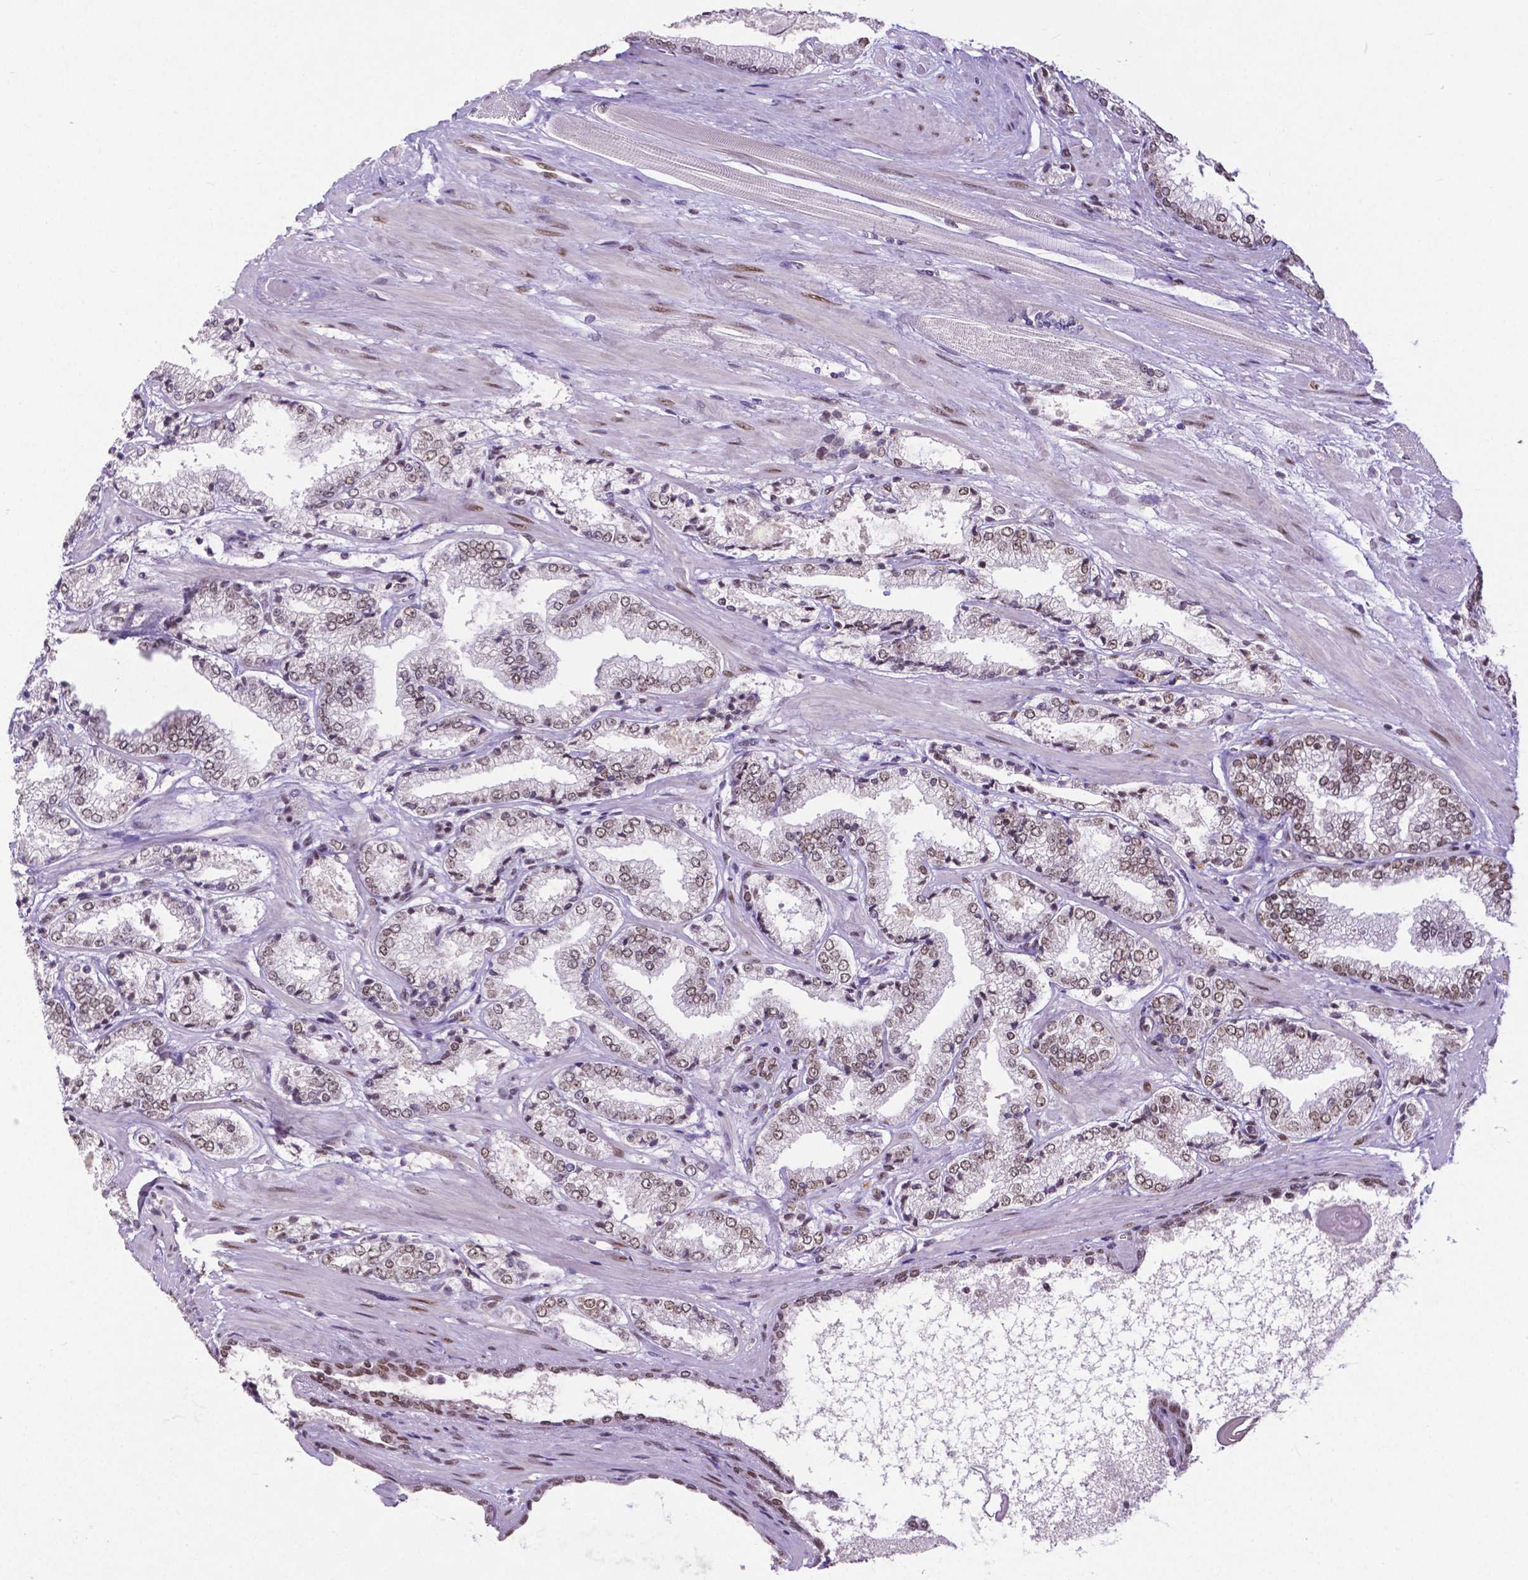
{"staining": {"intensity": "weak", "quantity": "25%-75%", "location": "cytoplasmic/membranous,nuclear"}, "tissue": "prostate cancer", "cell_type": "Tumor cells", "image_type": "cancer", "snomed": [{"axis": "morphology", "description": "Adenocarcinoma, High grade"}, {"axis": "topography", "description": "Prostate"}], "caption": "Prostate cancer stained with a brown dye exhibits weak cytoplasmic/membranous and nuclear positive staining in approximately 25%-75% of tumor cells.", "gene": "ATRX", "patient": {"sex": "male", "age": 64}}